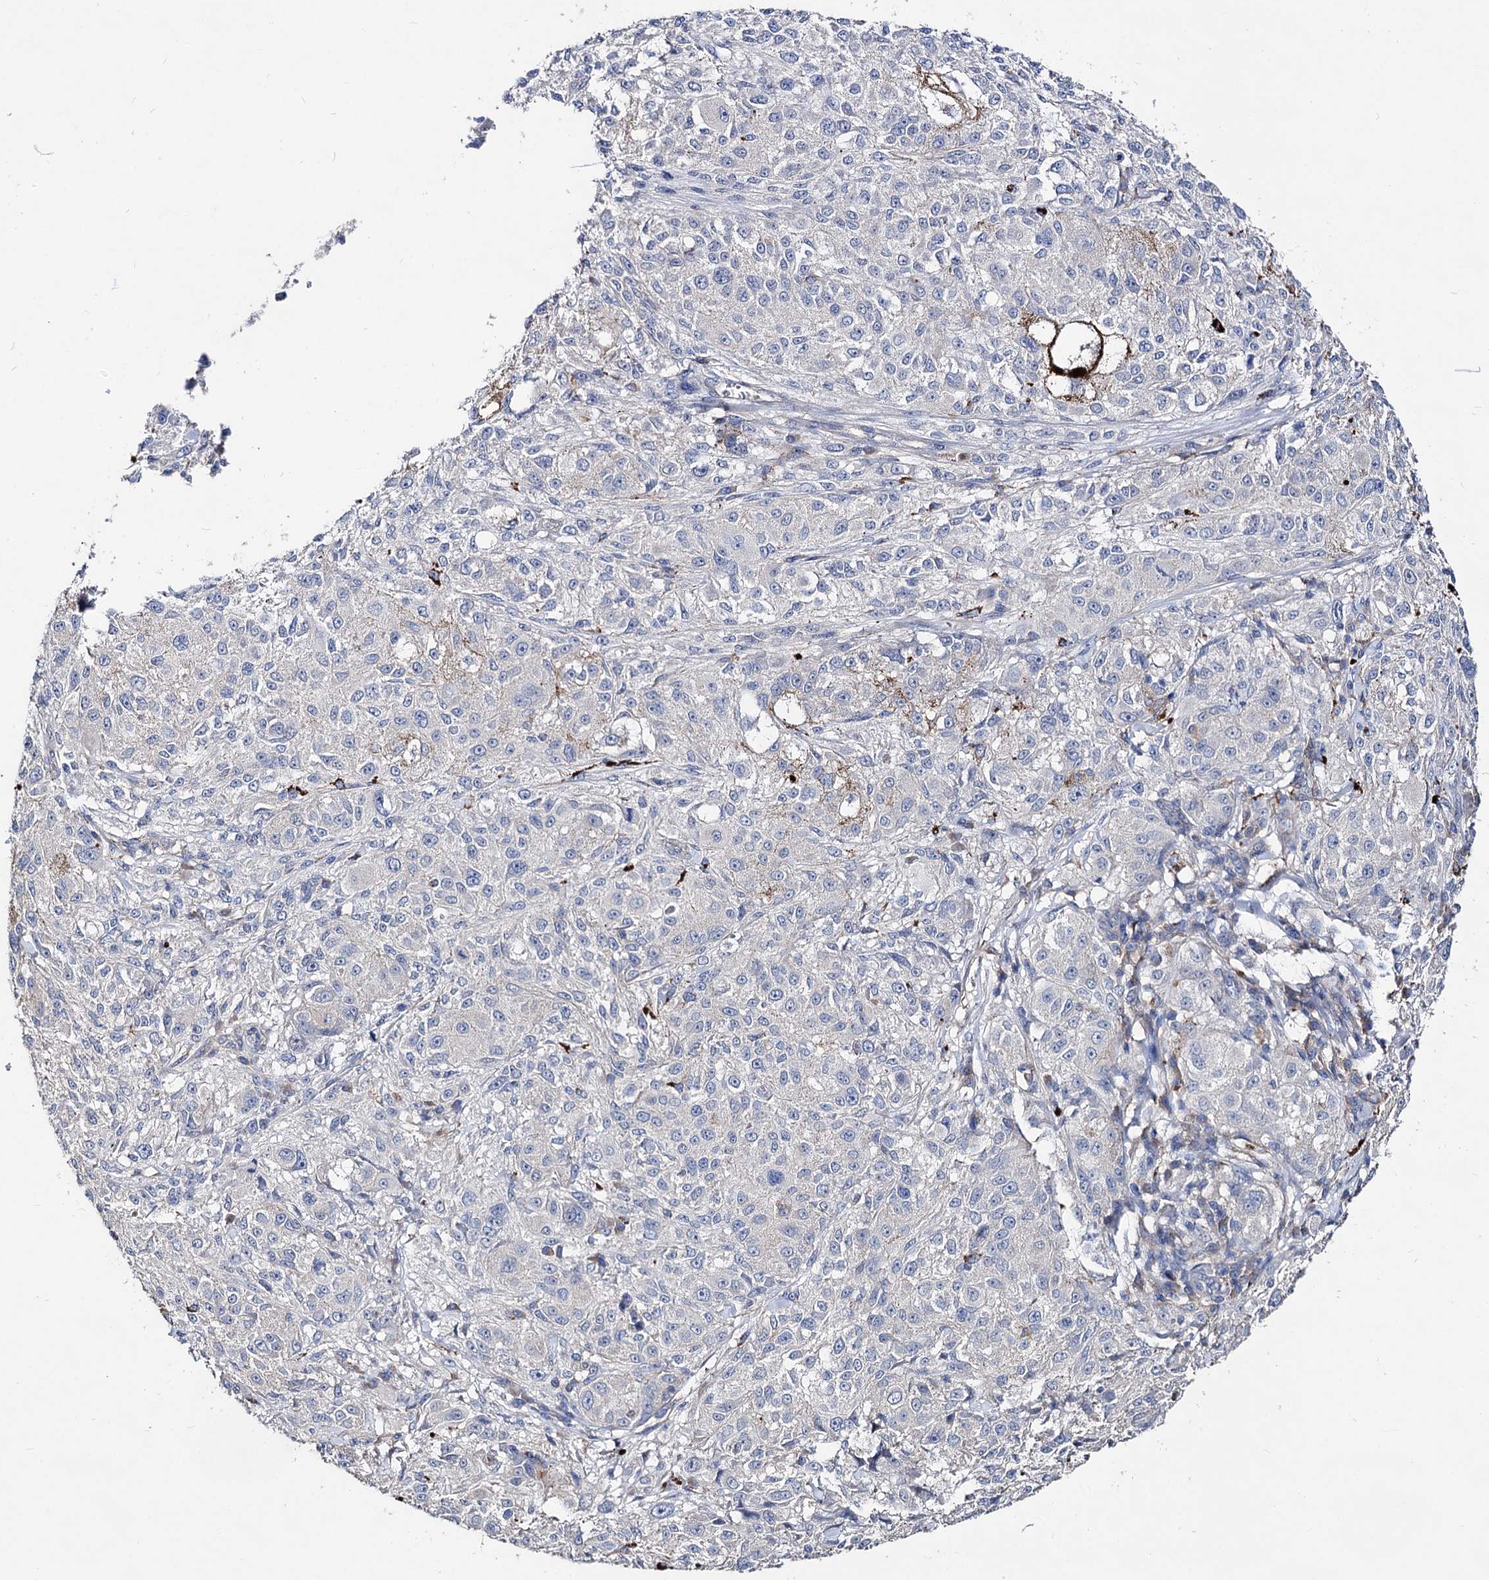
{"staining": {"intensity": "negative", "quantity": "none", "location": "none"}, "tissue": "melanoma", "cell_type": "Tumor cells", "image_type": "cancer", "snomed": [{"axis": "morphology", "description": "Necrosis, NOS"}, {"axis": "morphology", "description": "Malignant melanoma, NOS"}, {"axis": "topography", "description": "Skin"}], "caption": "Tumor cells are negative for brown protein staining in melanoma.", "gene": "HVCN1", "patient": {"sex": "female", "age": 87}}